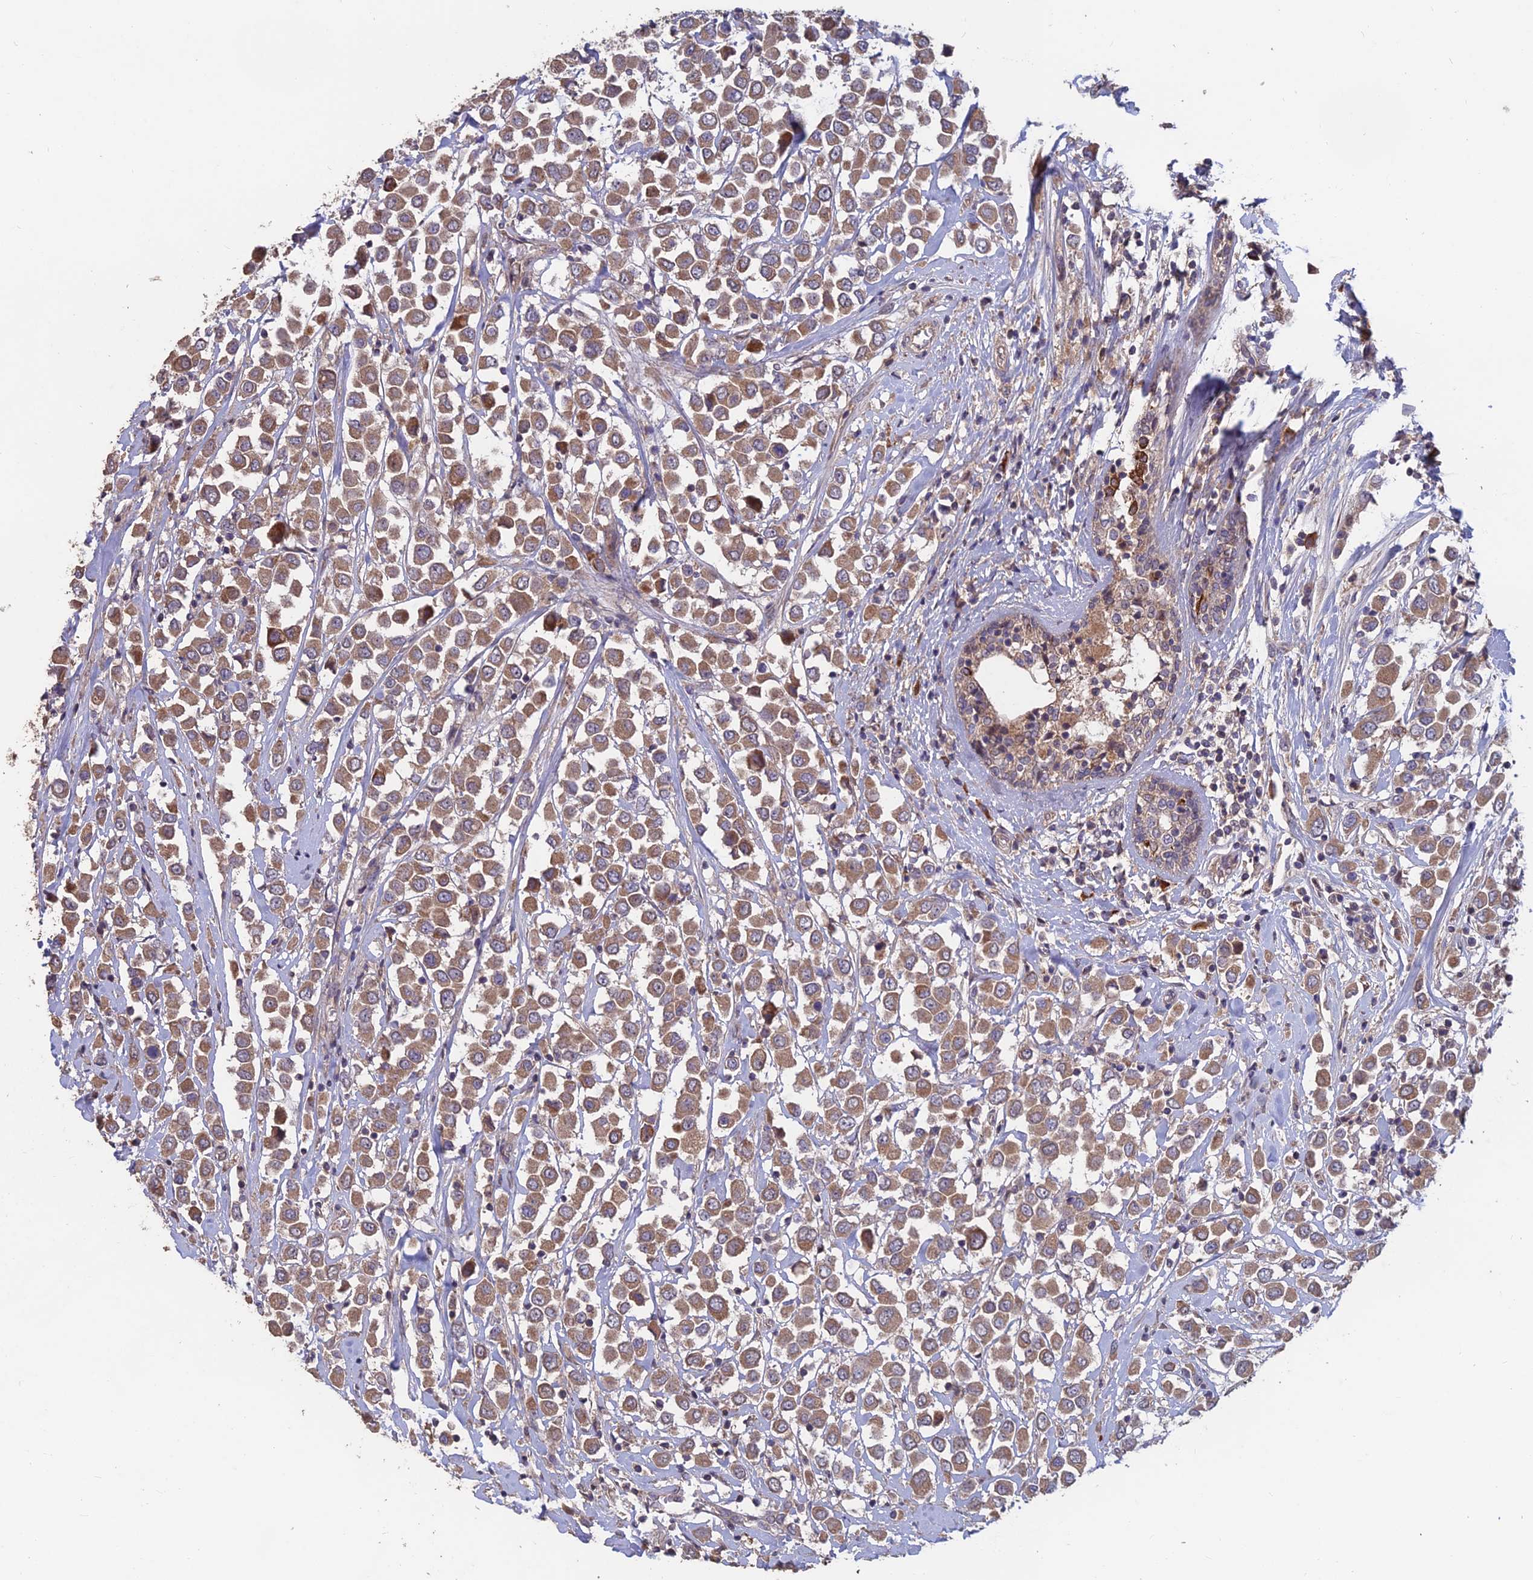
{"staining": {"intensity": "moderate", "quantity": ">75%", "location": "cytoplasmic/membranous"}, "tissue": "breast cancer", "cell_type": "Tumor cells", "image_type": "cancer", "snomed": [{"axis": "morphology", "description": "Duct carcinoma"}, {"axis": "topography", "description": "Breast"}], "caption": "Immunohistochemical staining of human breast infiltrating ductal carcinoma displays medium levels of moderate cytoplasmic/membranous staining in approximately >75% of tumor cells.", "gene": "SHISA5", "patient": {"sex": "female", "age": 61}}